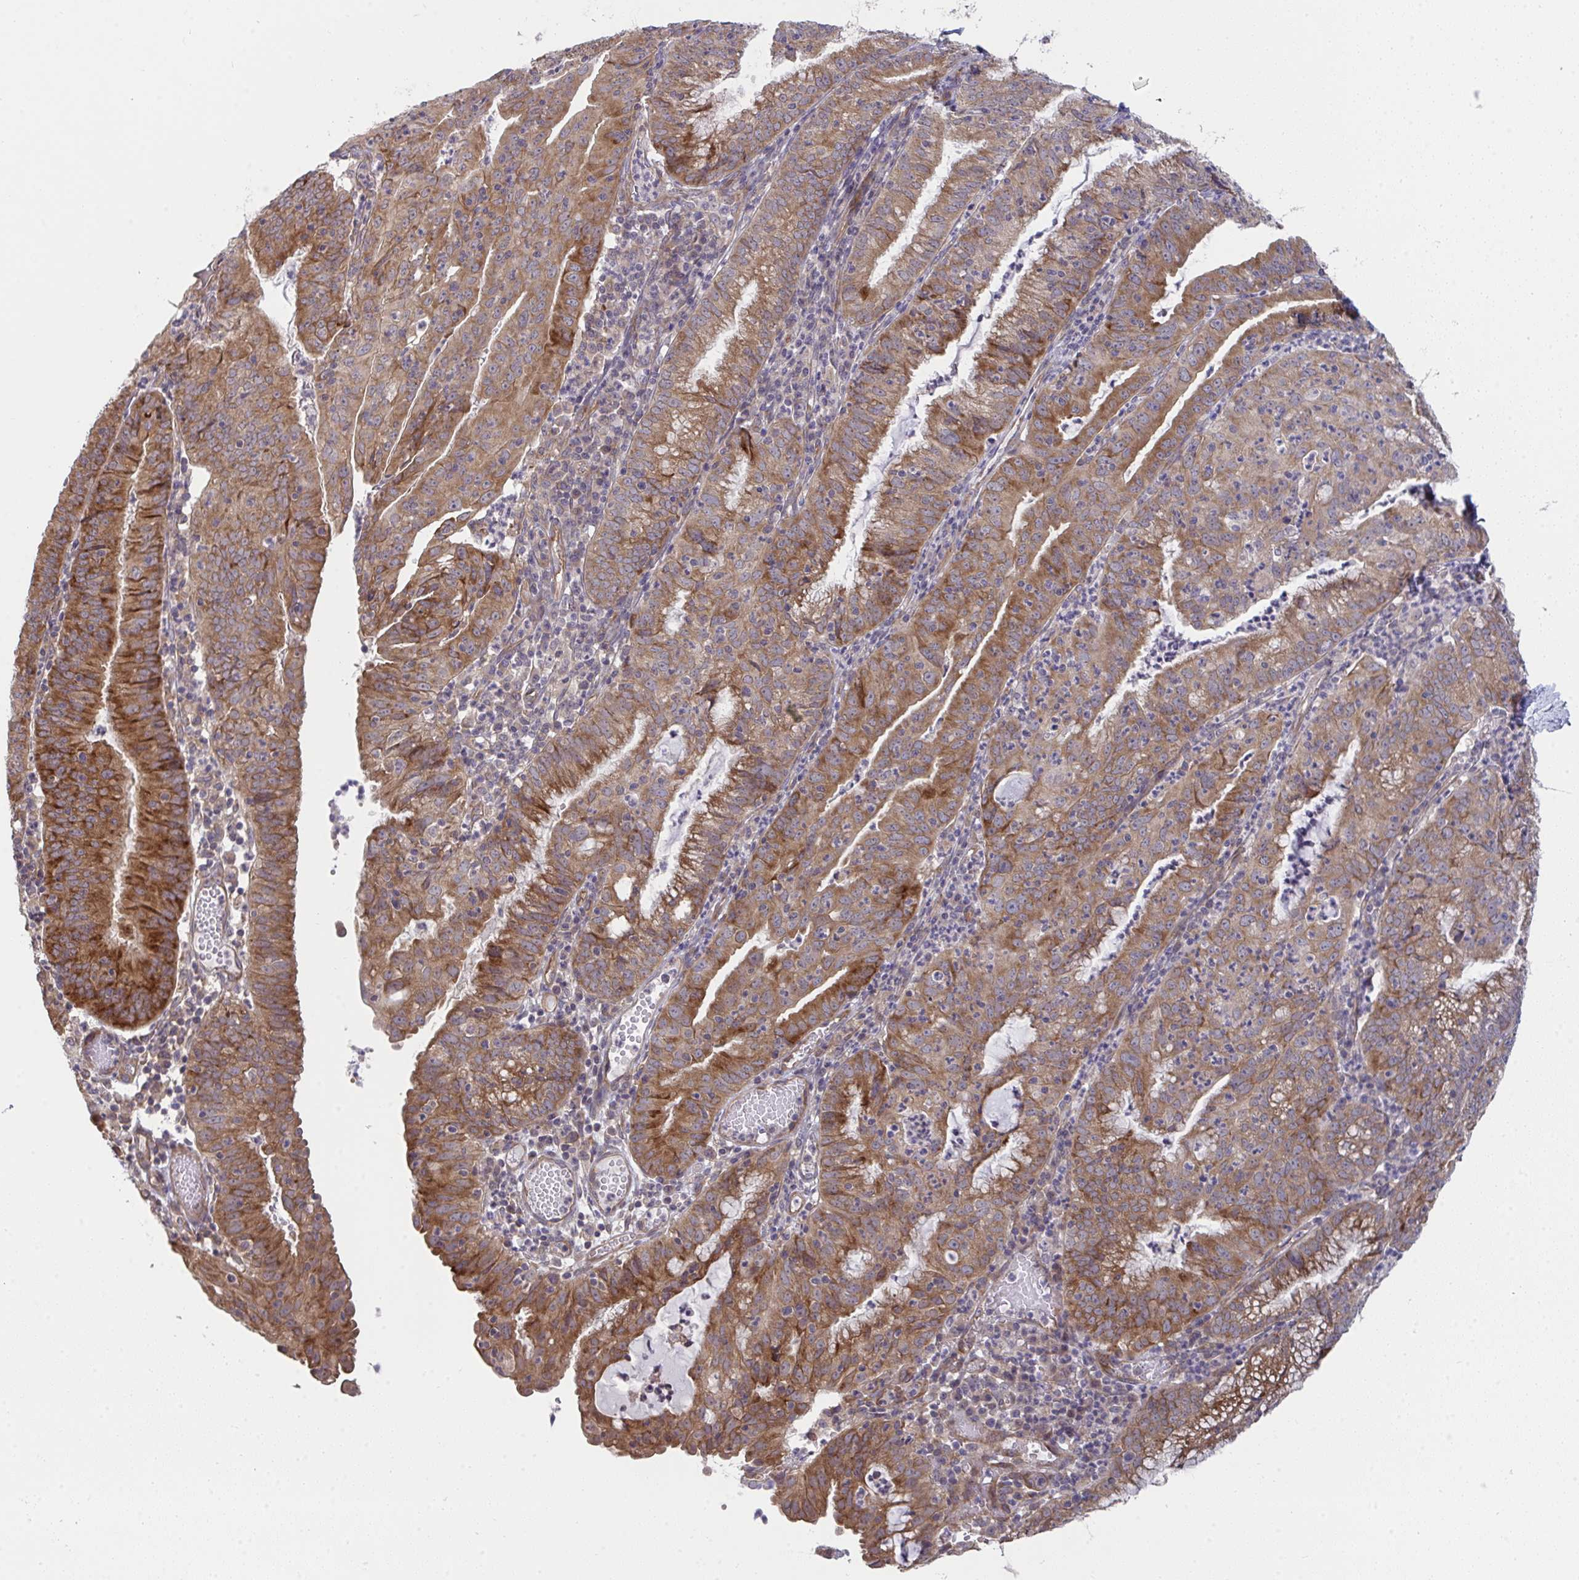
{"staining": {"intensity": "strong", "quantity": ">75%", "location": "cytoplasmic/membranous"}, "tissue": "endometrial cancer", "cell_type": "Tumor cells", "image_type": "cancer", "snomed": [{"axis": "morphology", "description": "Adenocarcinoma, NOS"}, {"axis": "topography", "description": "Endometrium"}], "caption": "Strong cytoplasmic/membranous protein expression is identified in approximately >75% of tumor cells in endometrial adenocarcinoma.", "gene": "CASP9", "patient": {"sex": "female", "age": 60}}